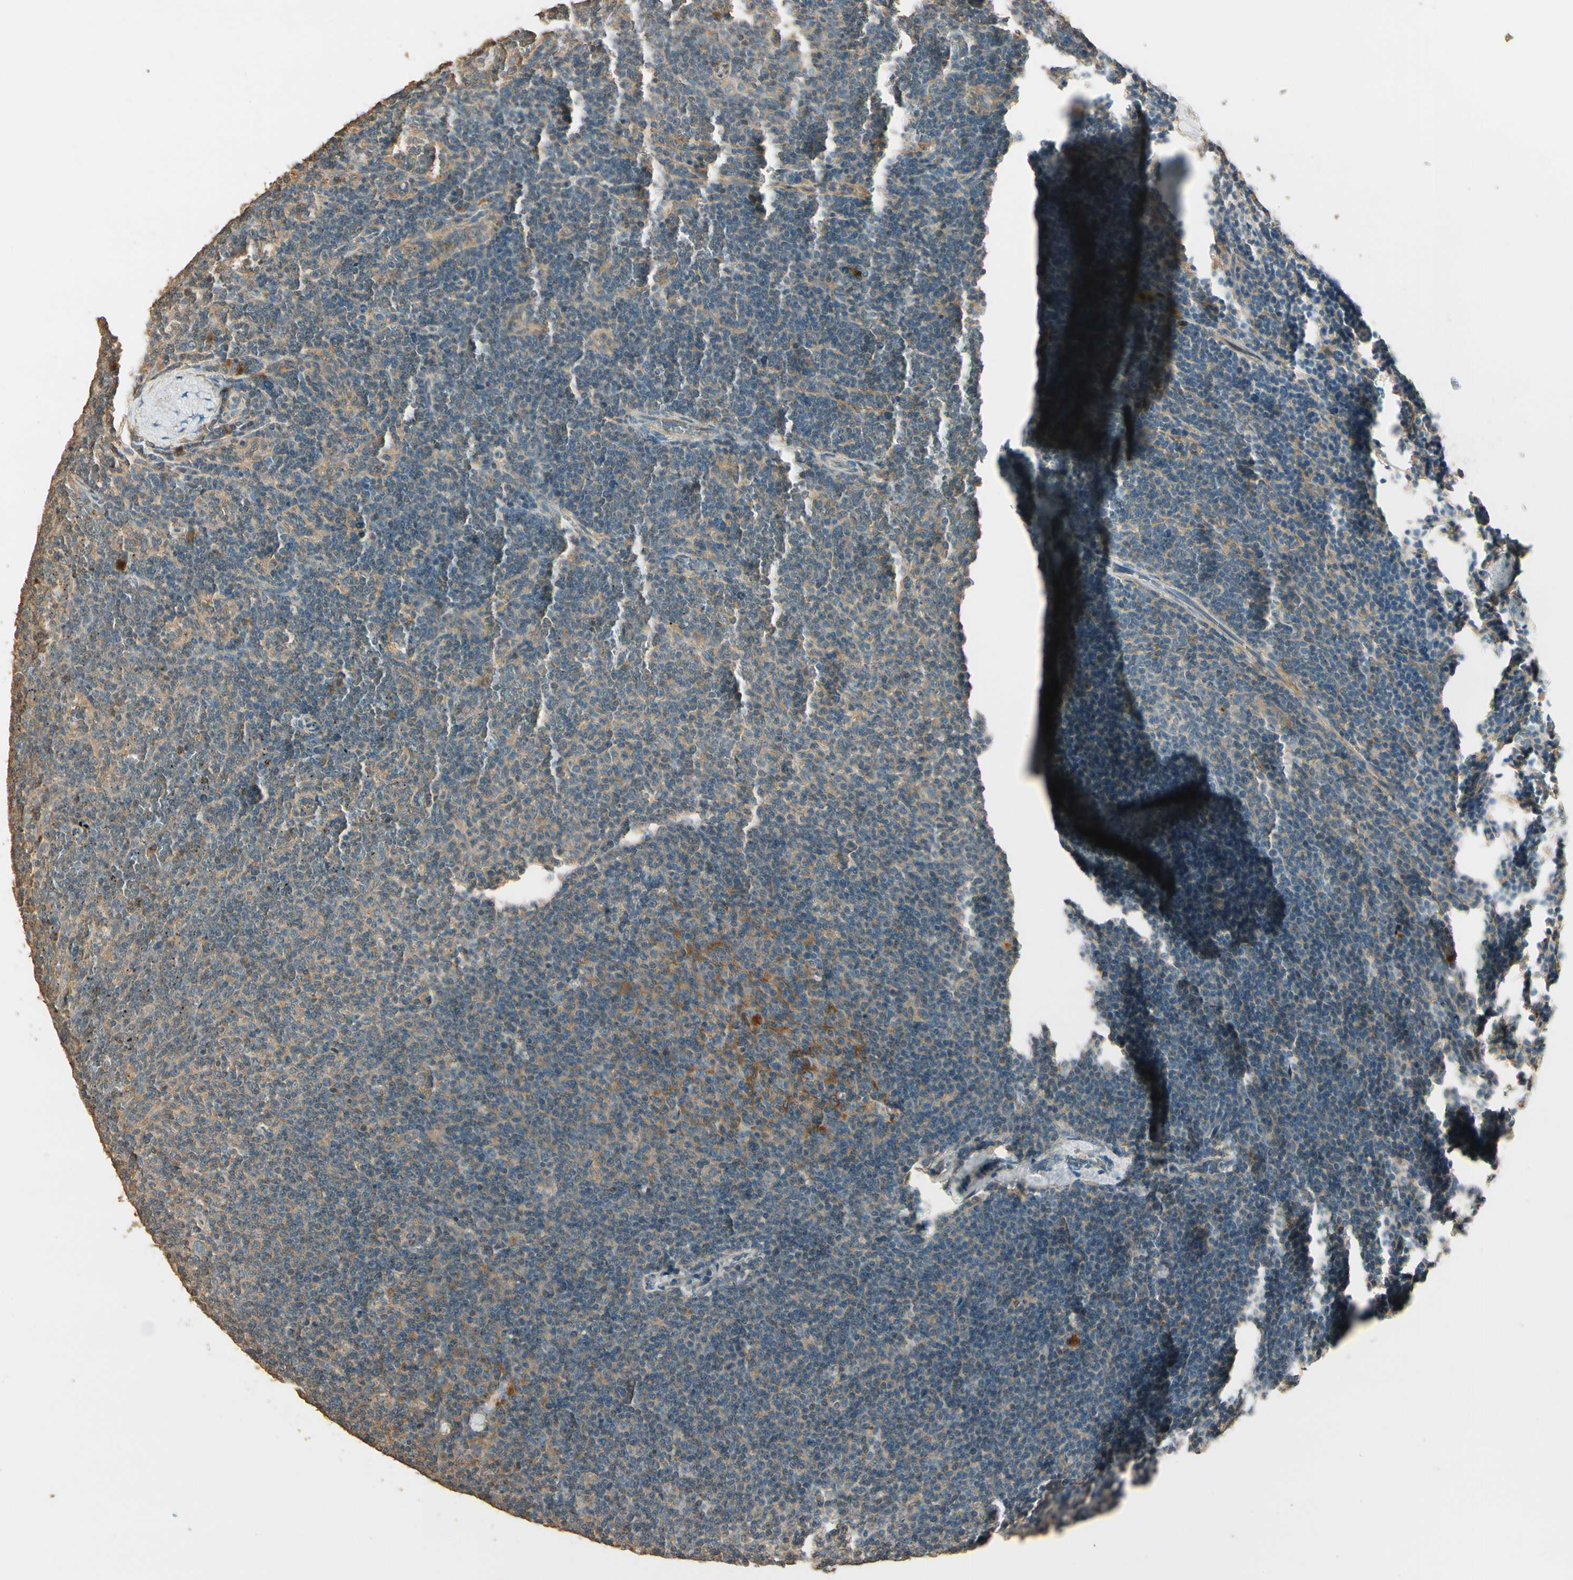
{"staining": {"intensity": "weak", "quantity": ">75%", "location": "cytoplasmic/membranous"}, "tissue": "lymphoma", "cell_type": "Tumor cells", "image_type": "cancer", "snomed": [{"axis": "morphology", "description": "Malignant lymphoma, non-Hodgkin's type, Low grade"}, {"axis": "topography", "description": "Spleen"}], "caption": "Immunohistochemical staining of human lymphoma displays weak cytoplasmic/membranous protein positivity in approximately >75% of tumor cells.", "gene": "PLXNA1", "patient": {"sex": "female", "age": 50}}